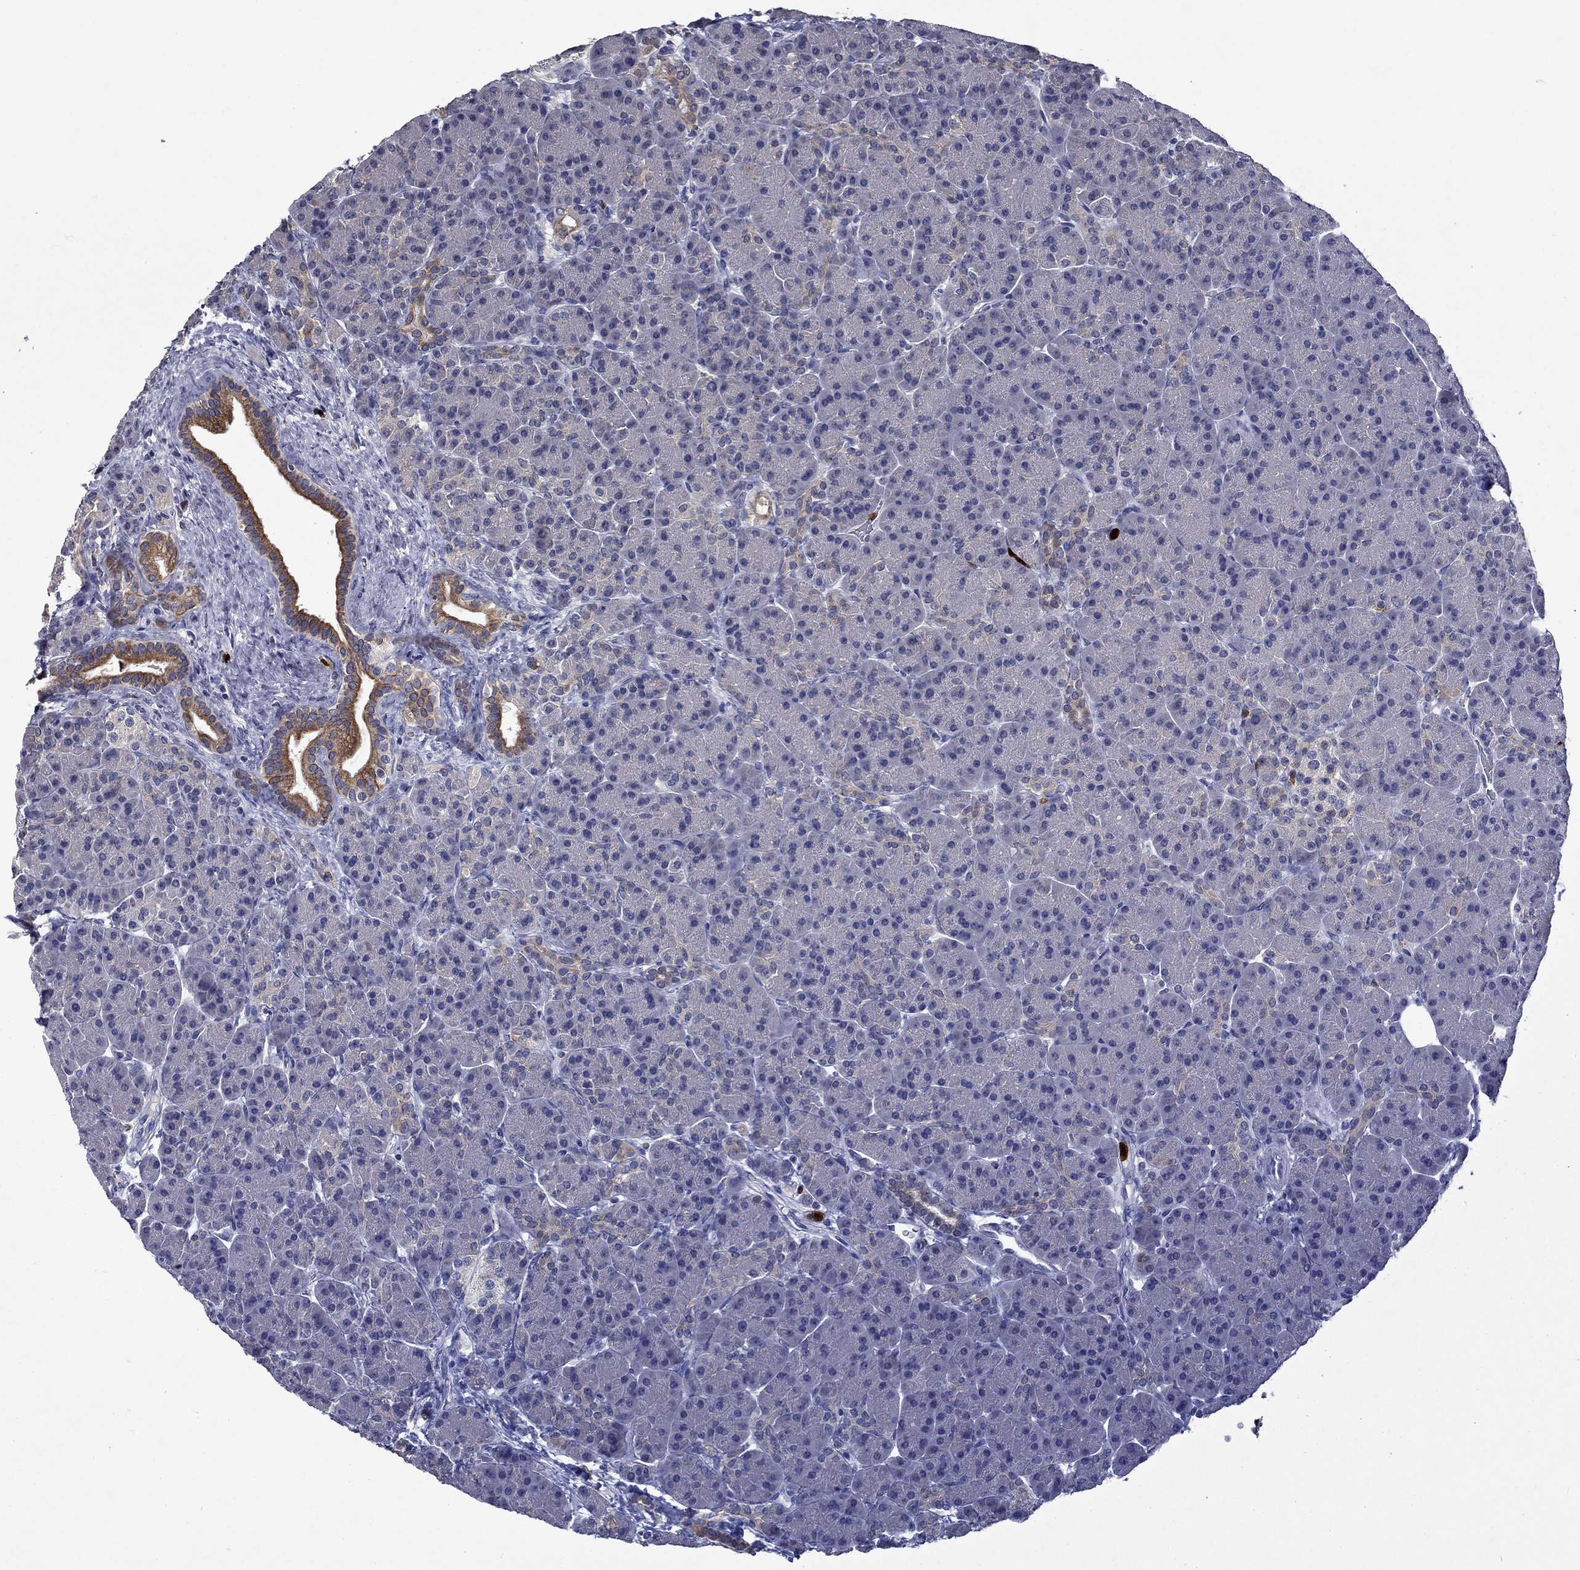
{"staining": {"intensity": "negative", "quantity": "none", "location": "none"}, "tissue": "pancreas", "cell_type": "Exocrine glandular cells", "image_type": "normal", "snomed": [{"axis": "morphology", "description": "Normal tissue, NOS"}, {"axis": "topography", "description": "Pancreas"}], "caption": "The micrograph demonstrates no significant expression in exocrine glandular cells of pancreas.", "gene": "IRF5", "patient": {"sex": "female", "age": 63}}